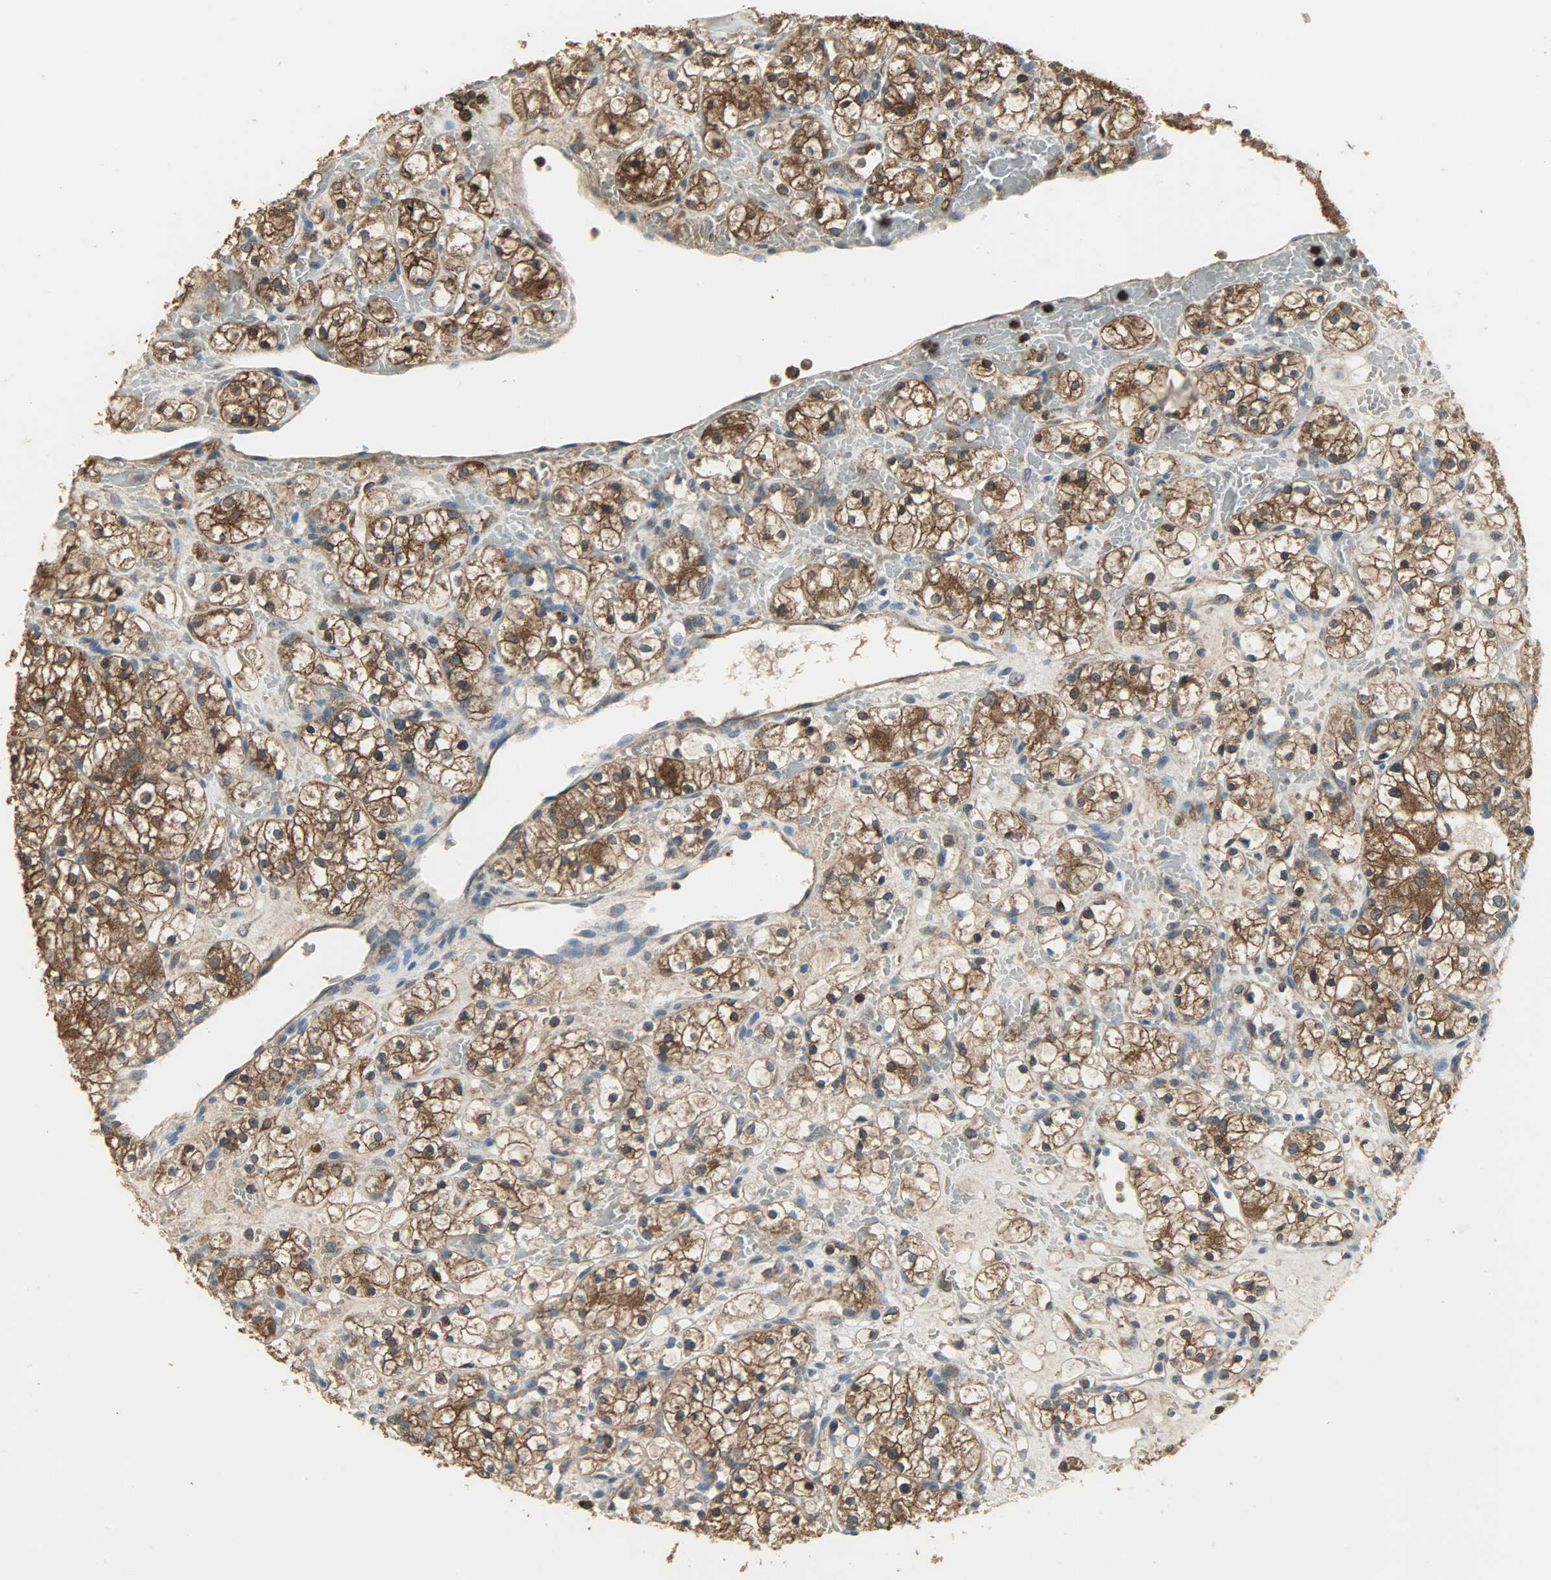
{"staining": {"intensity": "strong", "quantity": ">75%", "location": "cytoplasmic/membranous,nuclear"}, "tissue": "renal cancer", "cell_type": "Tumor cells", "image_type": "cancer", "snomed": [{"axis": "morphology", "description": "Adenocarcinoma, NOS"}, {"axis": "topography", "description": "Kidney"}], "caption": "High-magnification brightfield microscopy of renal cancer stained with DAB (3,3'-diaminobenzidine) (brown) and counterstained with hematoxylin (blue). tumor cells exhibit strong cytoplasmic/membranous and nuclear expression is appreciated in about>75% of cells.", "gene": "LDHB", "patient": {"sex": "female", "age": 60}}